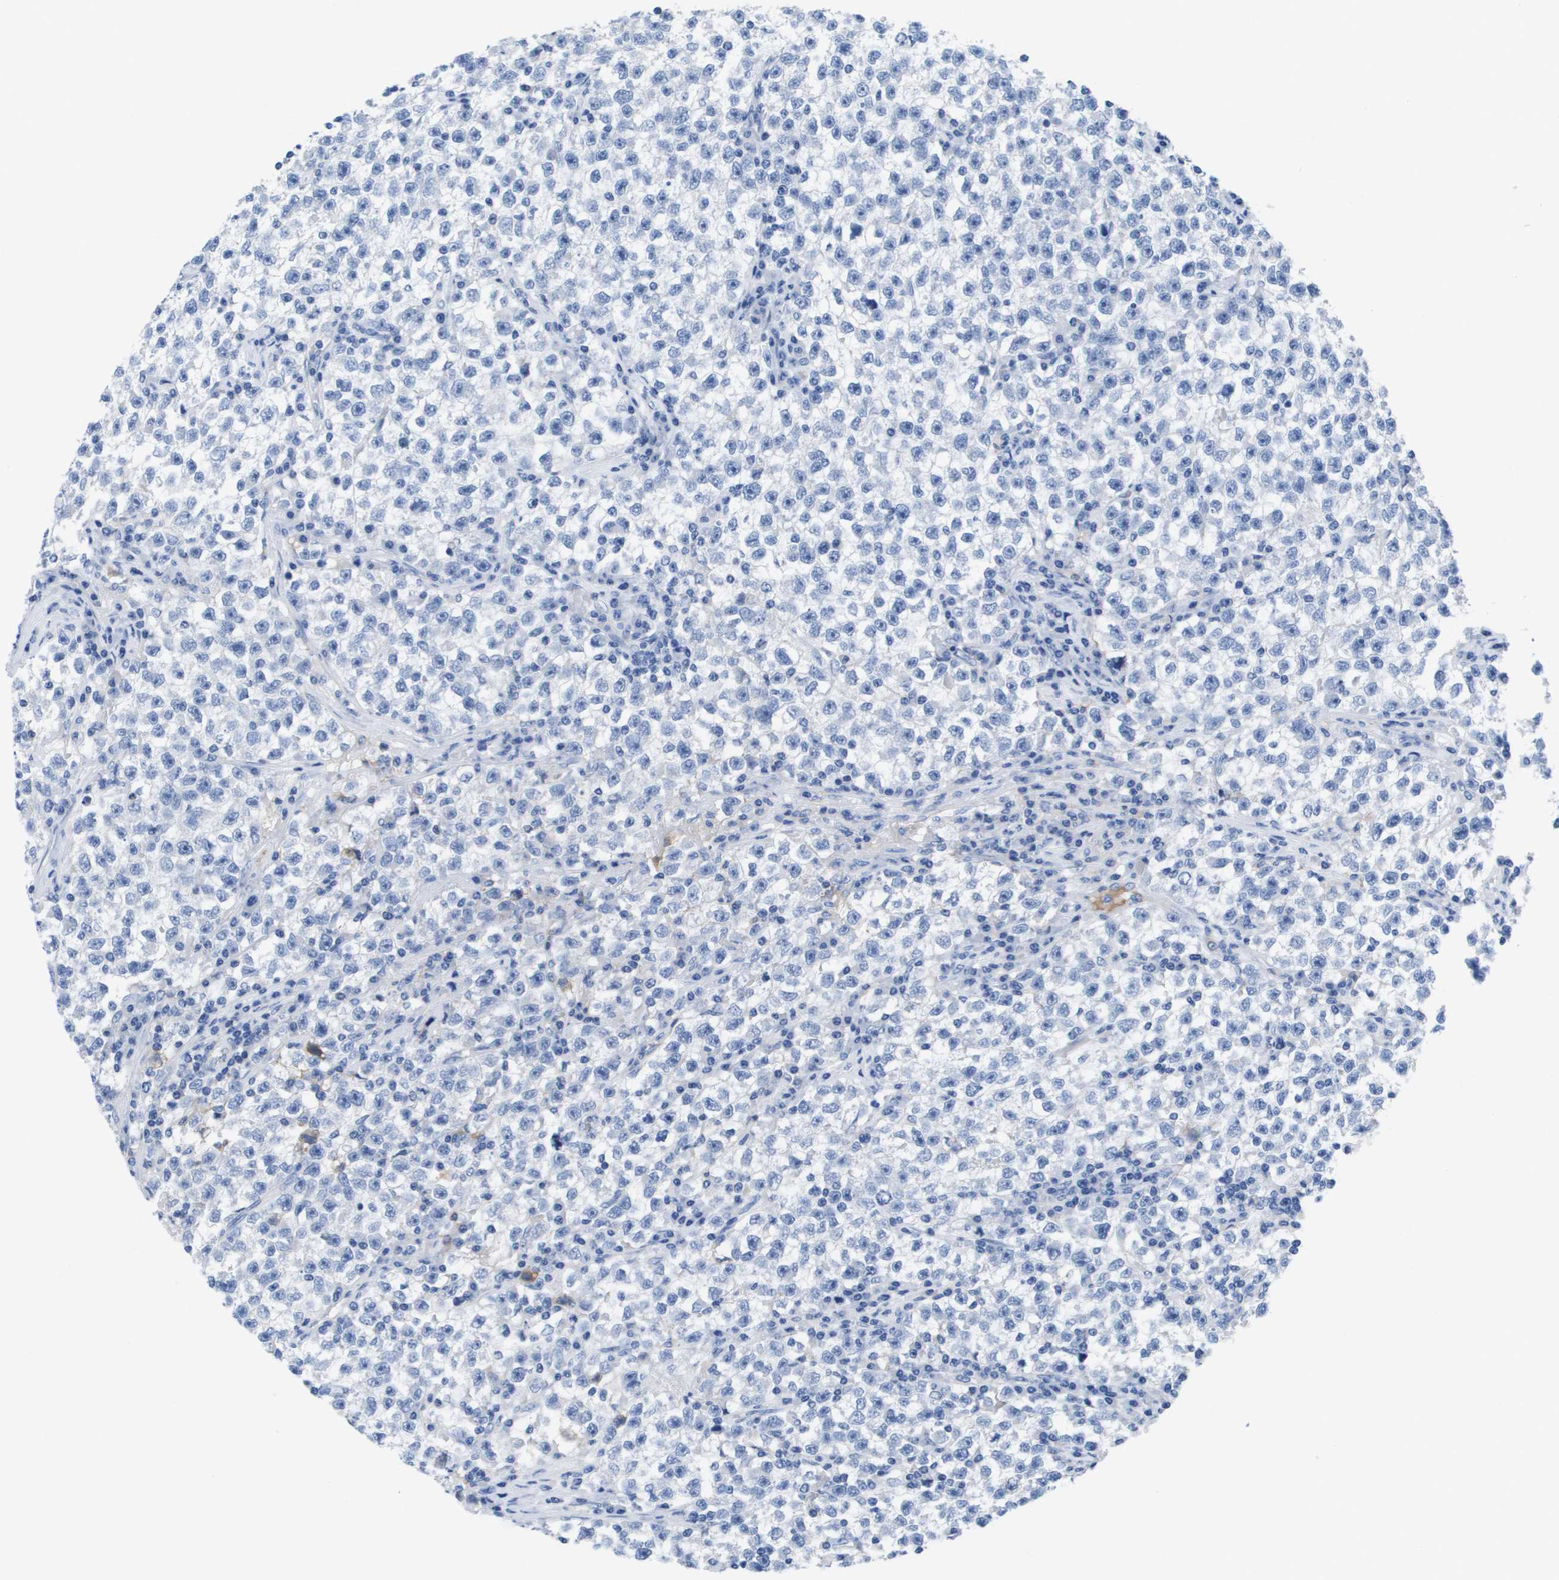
{"staining": {"intensity": "negative", "quantity": "none", "location": "none"}, "tissue": "testis cancer", "cell_type": "Tumor cells", "image_type": "cancer", "snomed": [{"axis": "morphology", "description": "Seminoma, NOS"}, {"axis": "topography", "description": "Testis"}], "caption": "A histopathology image of human testis cancer is negative for staining in tumor cells.", "gene": "APOA1", "patient": {"sex": "male", "age": 22}}